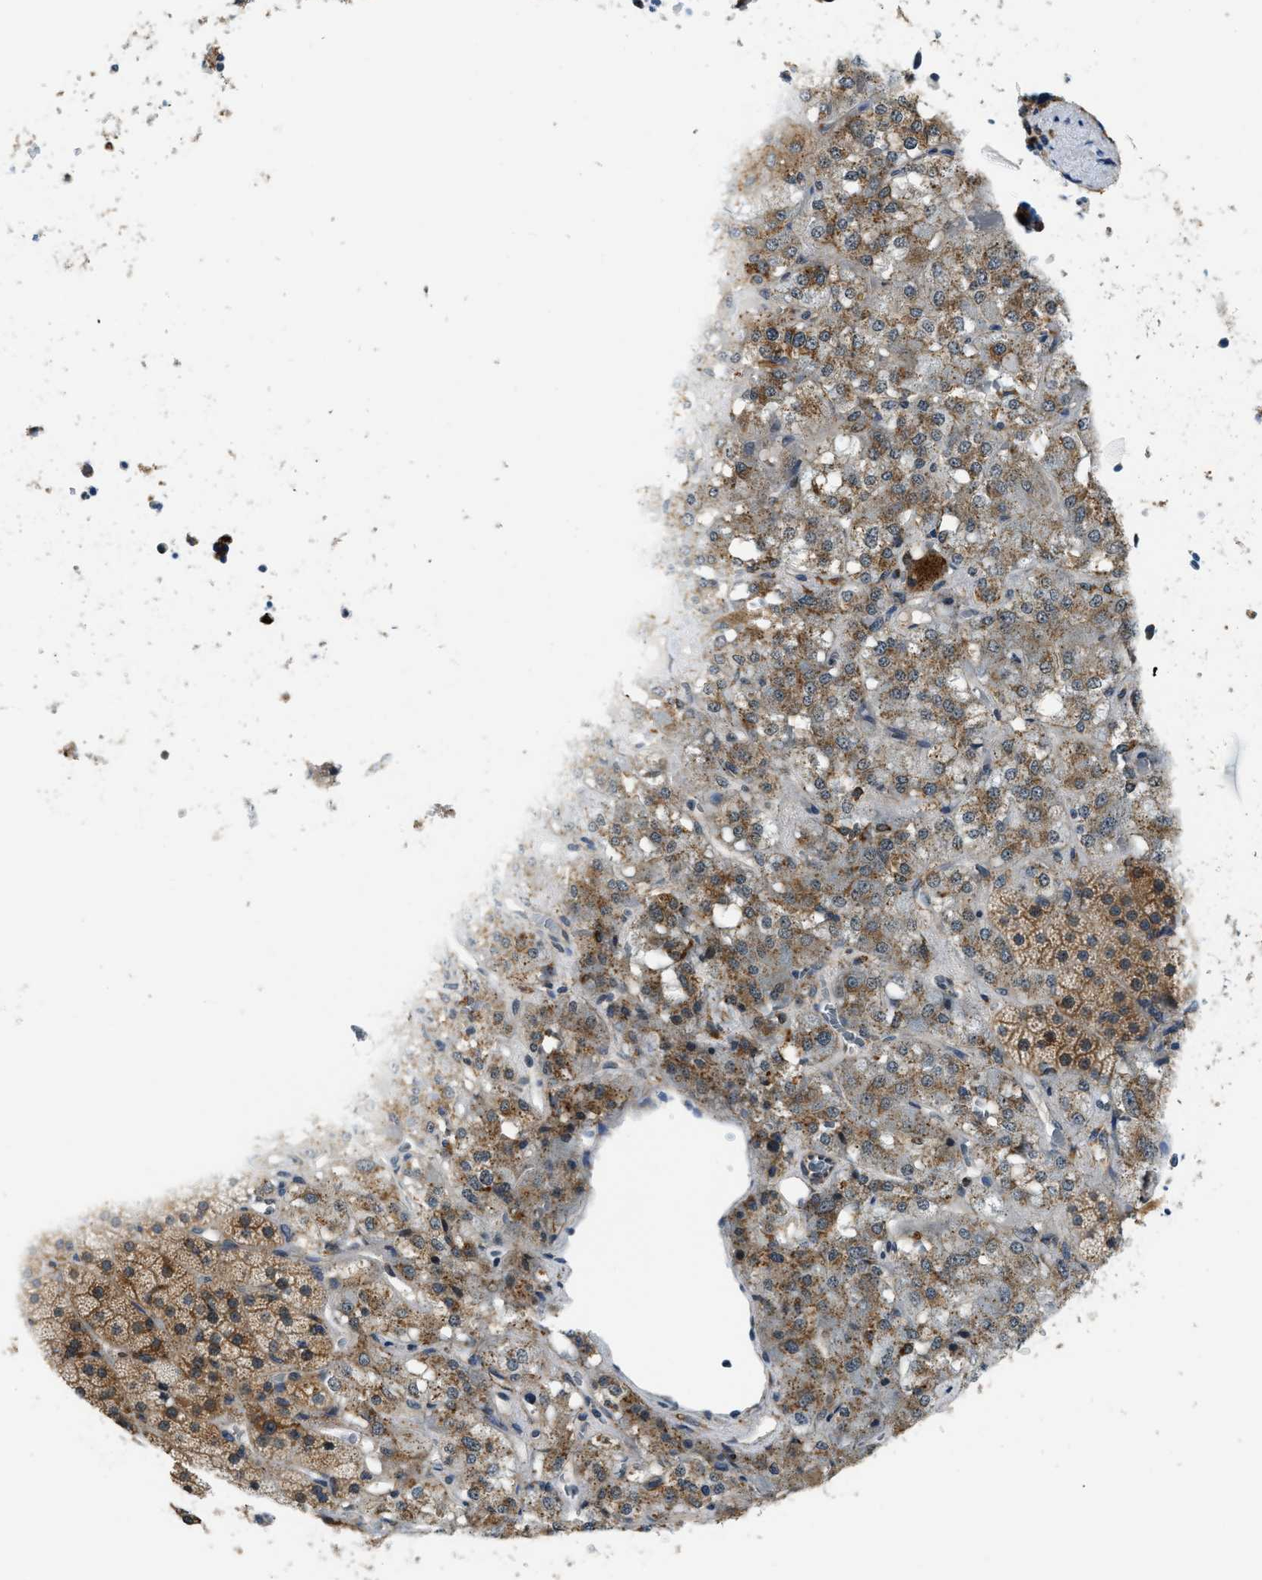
{"staining": {"intensity": "moderate", "quantity": ">75%", "location": "cytoplasmic/membranous"}, "tissue": "adrenal gland", "cell_type": "Glandular cells", "image_type": "normal", "snomed": [{"axis": "morphology", "description": "Normal tissue, NOS"}, {"axis": "topography", "description": "Adrenal gland"}], "caption": "Immunohistochemical staining of benign human adrenal gland shows moderate cytoplasmic/membranous protein staining in approximately >75% of glandular cells.", "gene": "STARD3NL", "patient": {"sex": "male", "age": 57}}